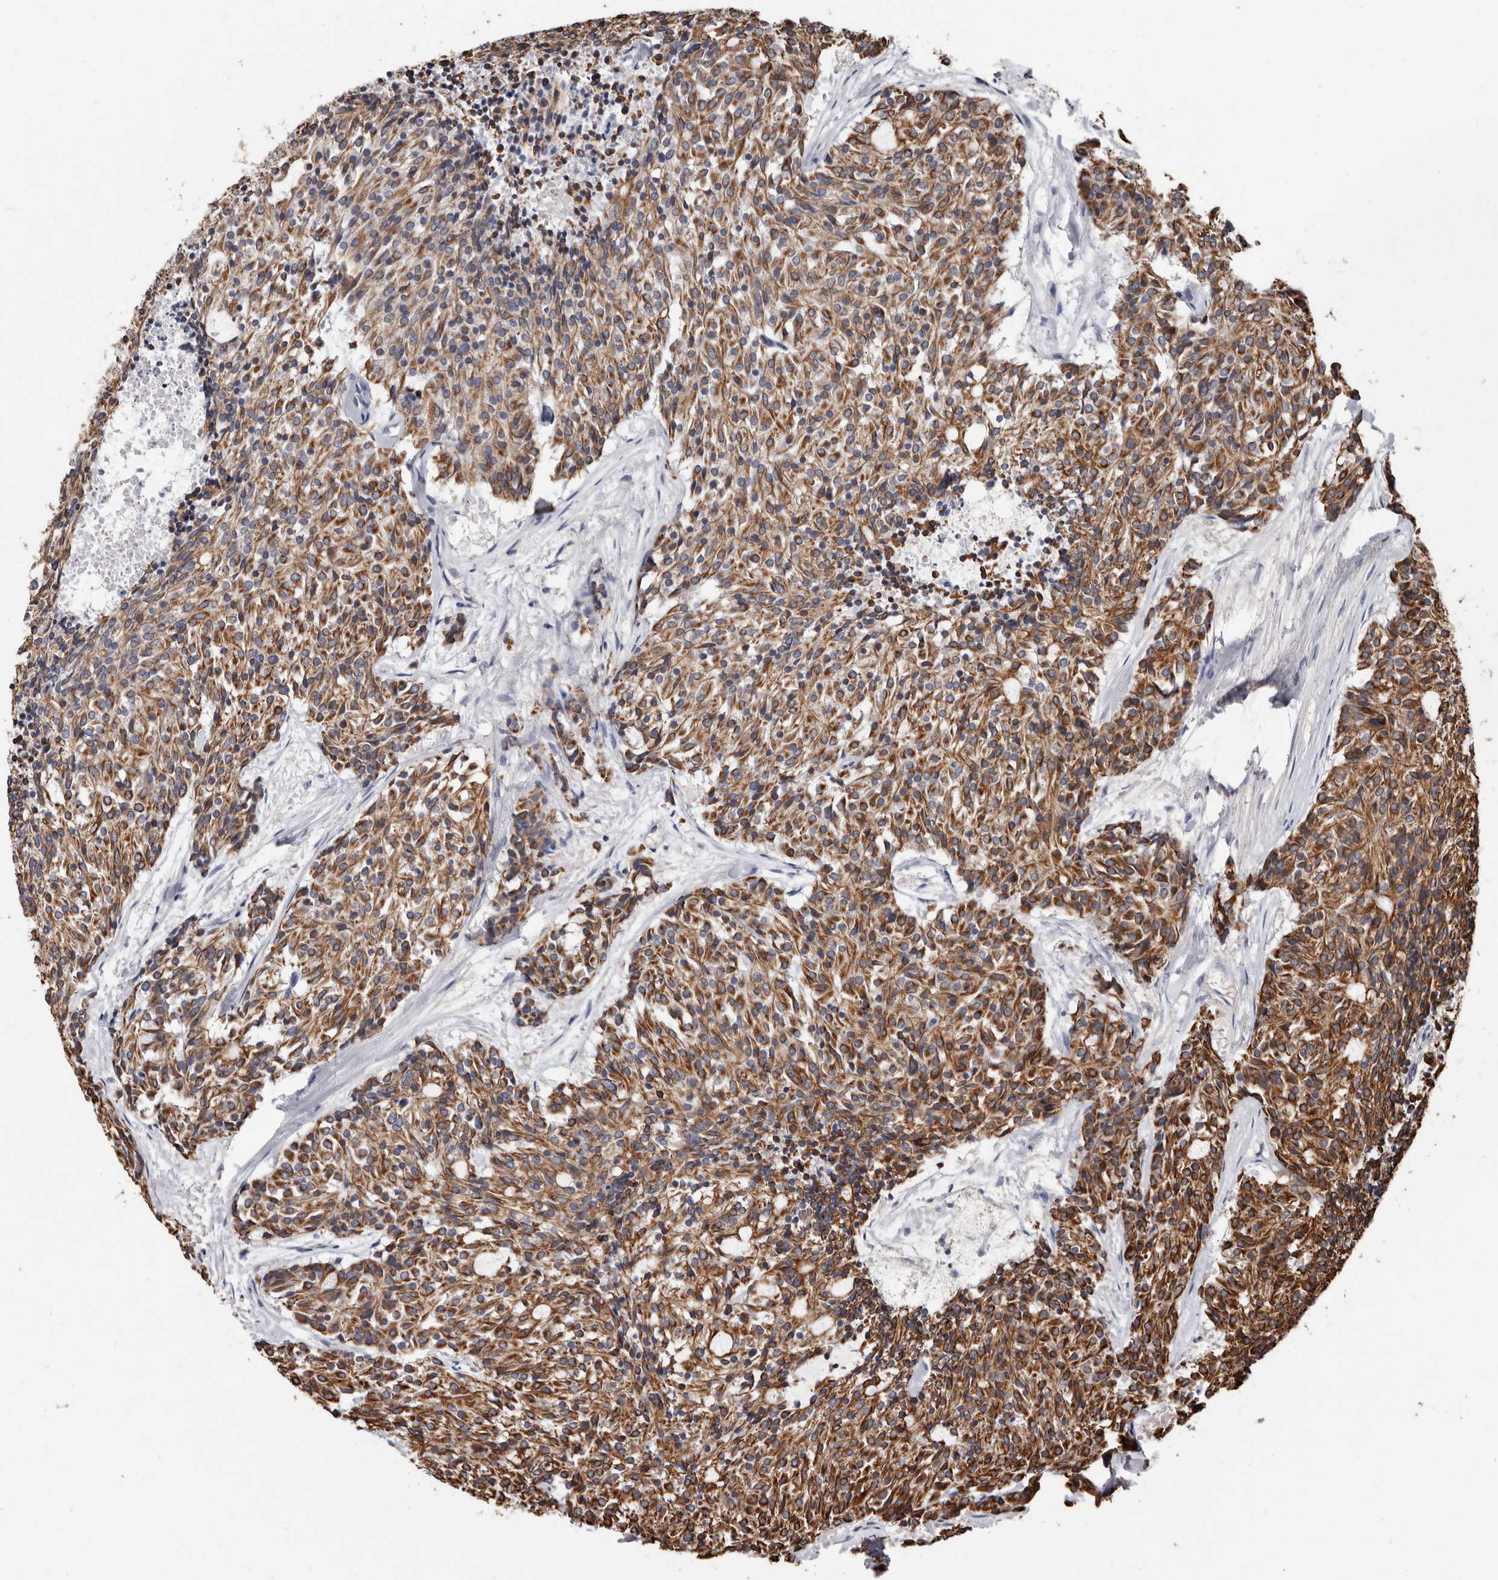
{"staining": {"intensity": "strong", "quantity": ">75%", "location": "cytoplasmic/membranous"}, "tissue": "carcinoid", "cell_type": "Tumor cells", "image_type": "cancer", "snomed": [{"axis": "morphology", "description": "Carcinoid, malignant, NOS"}, {"axis": "topography", "description": "Pancreas"}], "caption": "Human malignant carcinoid stained with a protein marker demonstrates strong staining in tumor cells.", "gene": "MRPL18", "patient": {"sex": "female", "age": 54}}